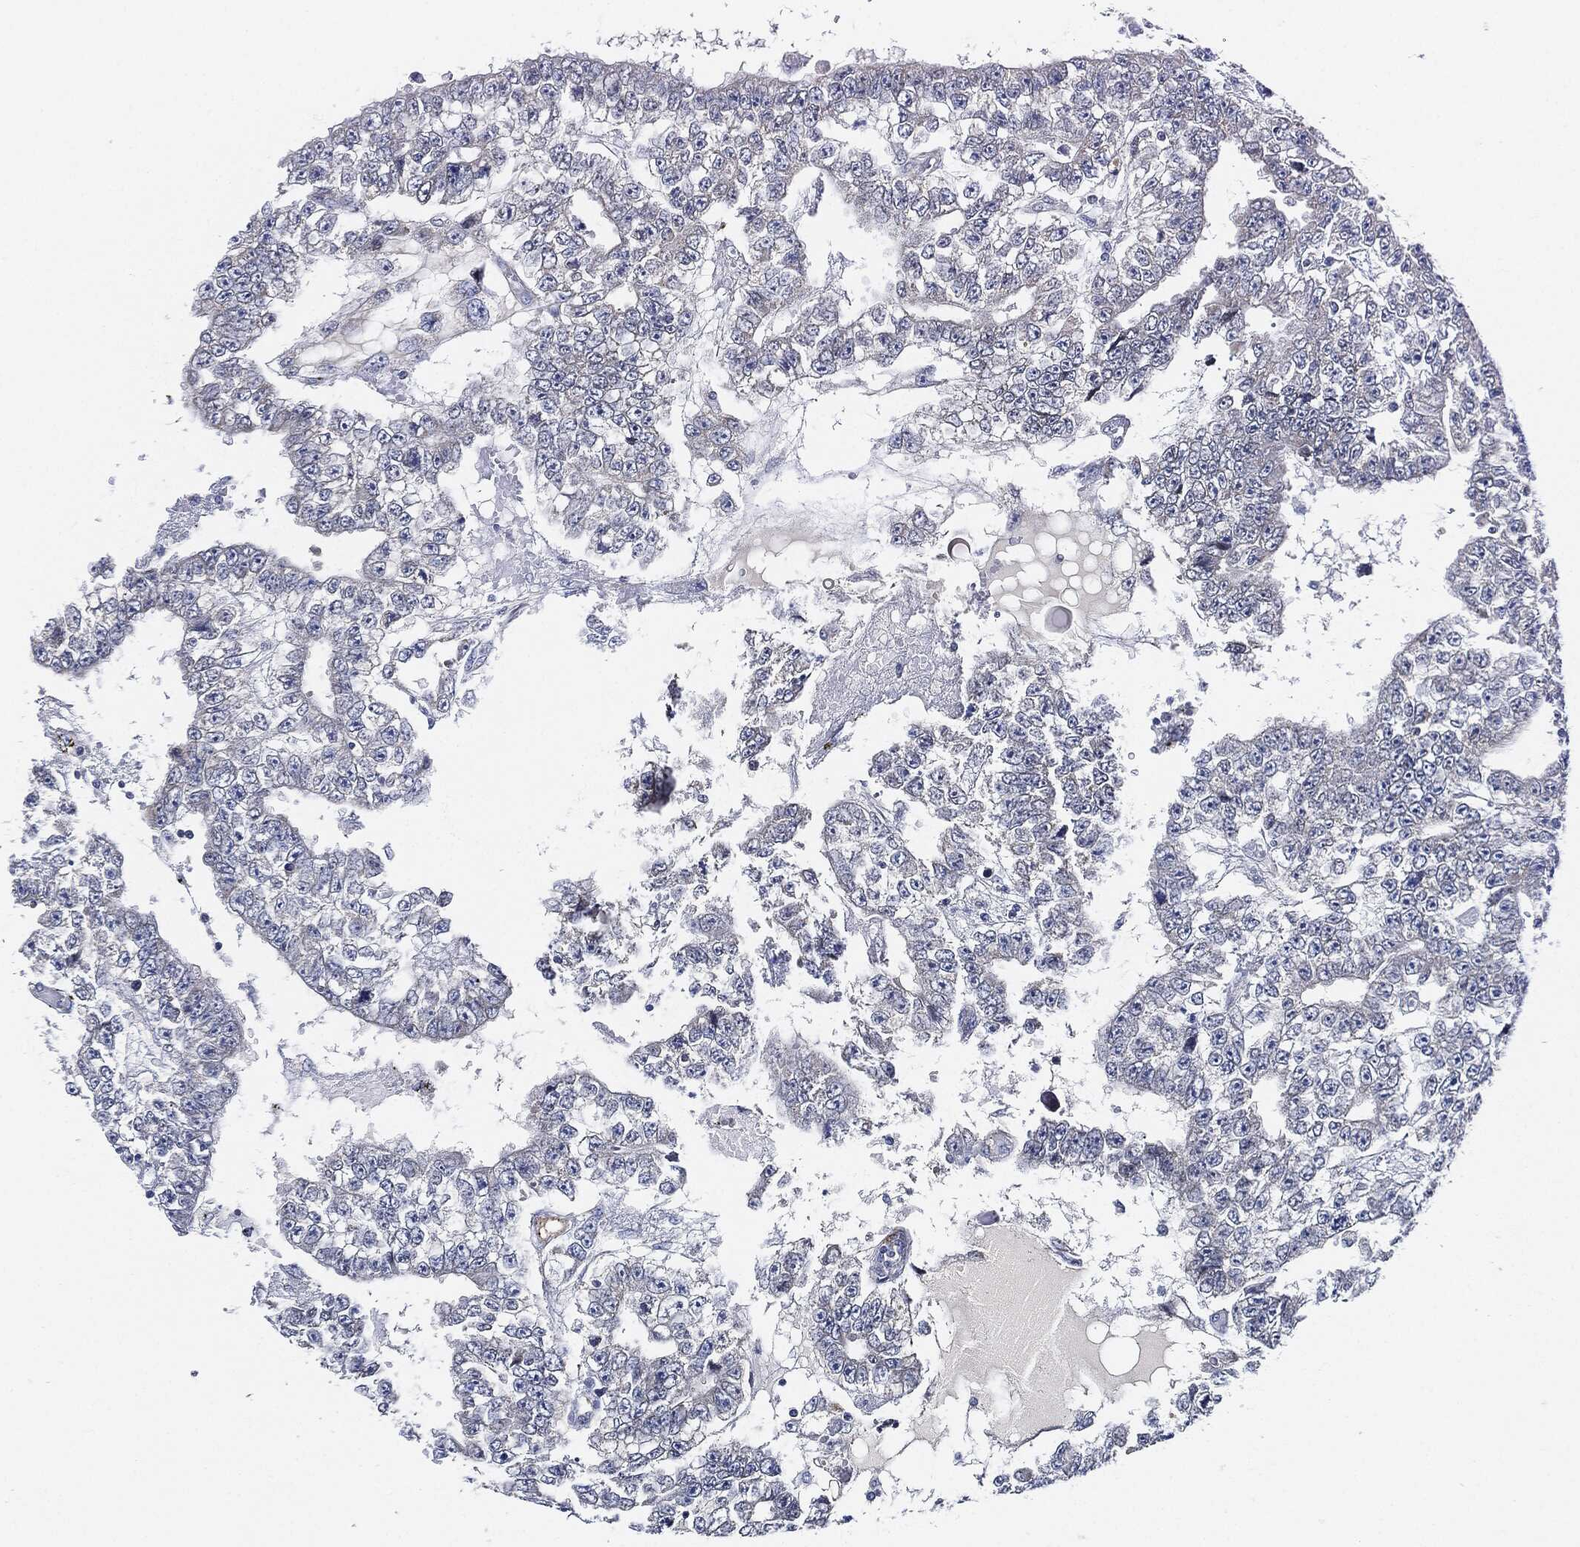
{"staining": {"intensity": "negative", "quantity": "none", "location": "none"}, "tissue": "testis cancer", "cell_type": "Tumor cells", "image_type": "cancer", "snomed": [{"axis": "morphology", "description": "Carcinoma, Embryonal, NOS"}, {"axis": "topography", "description": "Testis"}], "caption": "There is no significant positivity in tumor cells of testis cancer (embryonal carcinoma).", "gene": "THSD1", "patient": {"sex": "male", "age": 25}}